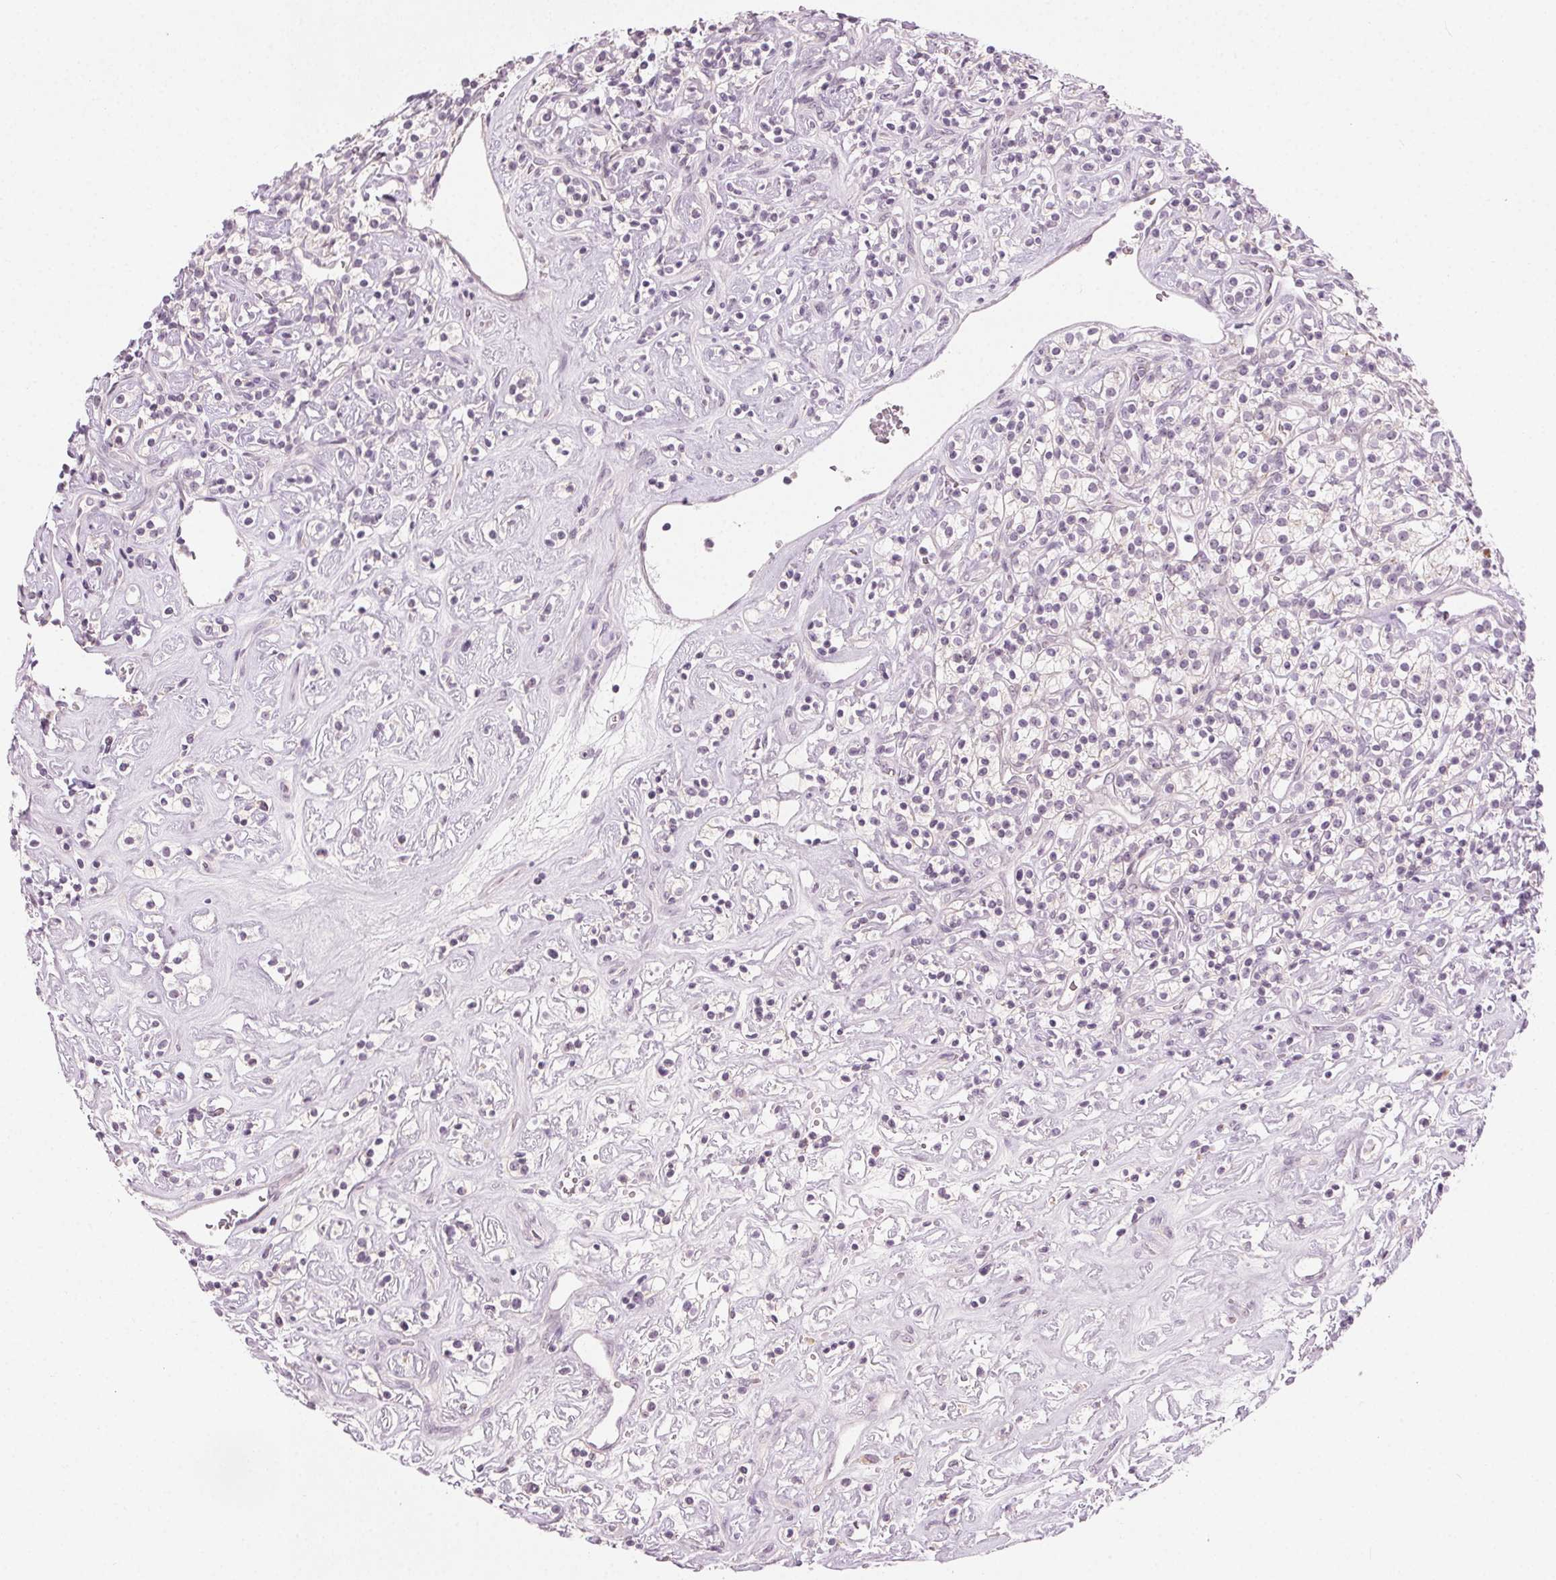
{"staining": {"intensity": "negative", "quantity": "none", "location": "none"}, "tissue": "renal cancer", "cell_type": "Tumor cells", "image_type": "cancer", "snomed": [{"axis": "morphology", "description": "Adenocarcinoma, NOS"}, {"axis": "topography", "description": "Kidney"}], "caption": "This histopathology image is of renal cancer (adenocarcinoma) stained with immunohistochemistry to label a protein in brown with the nuclei are counter-stained blue. There is no expression in tumor cells.", "gene": "HSF5", "patient": {"sex": "male", "age": 77}}